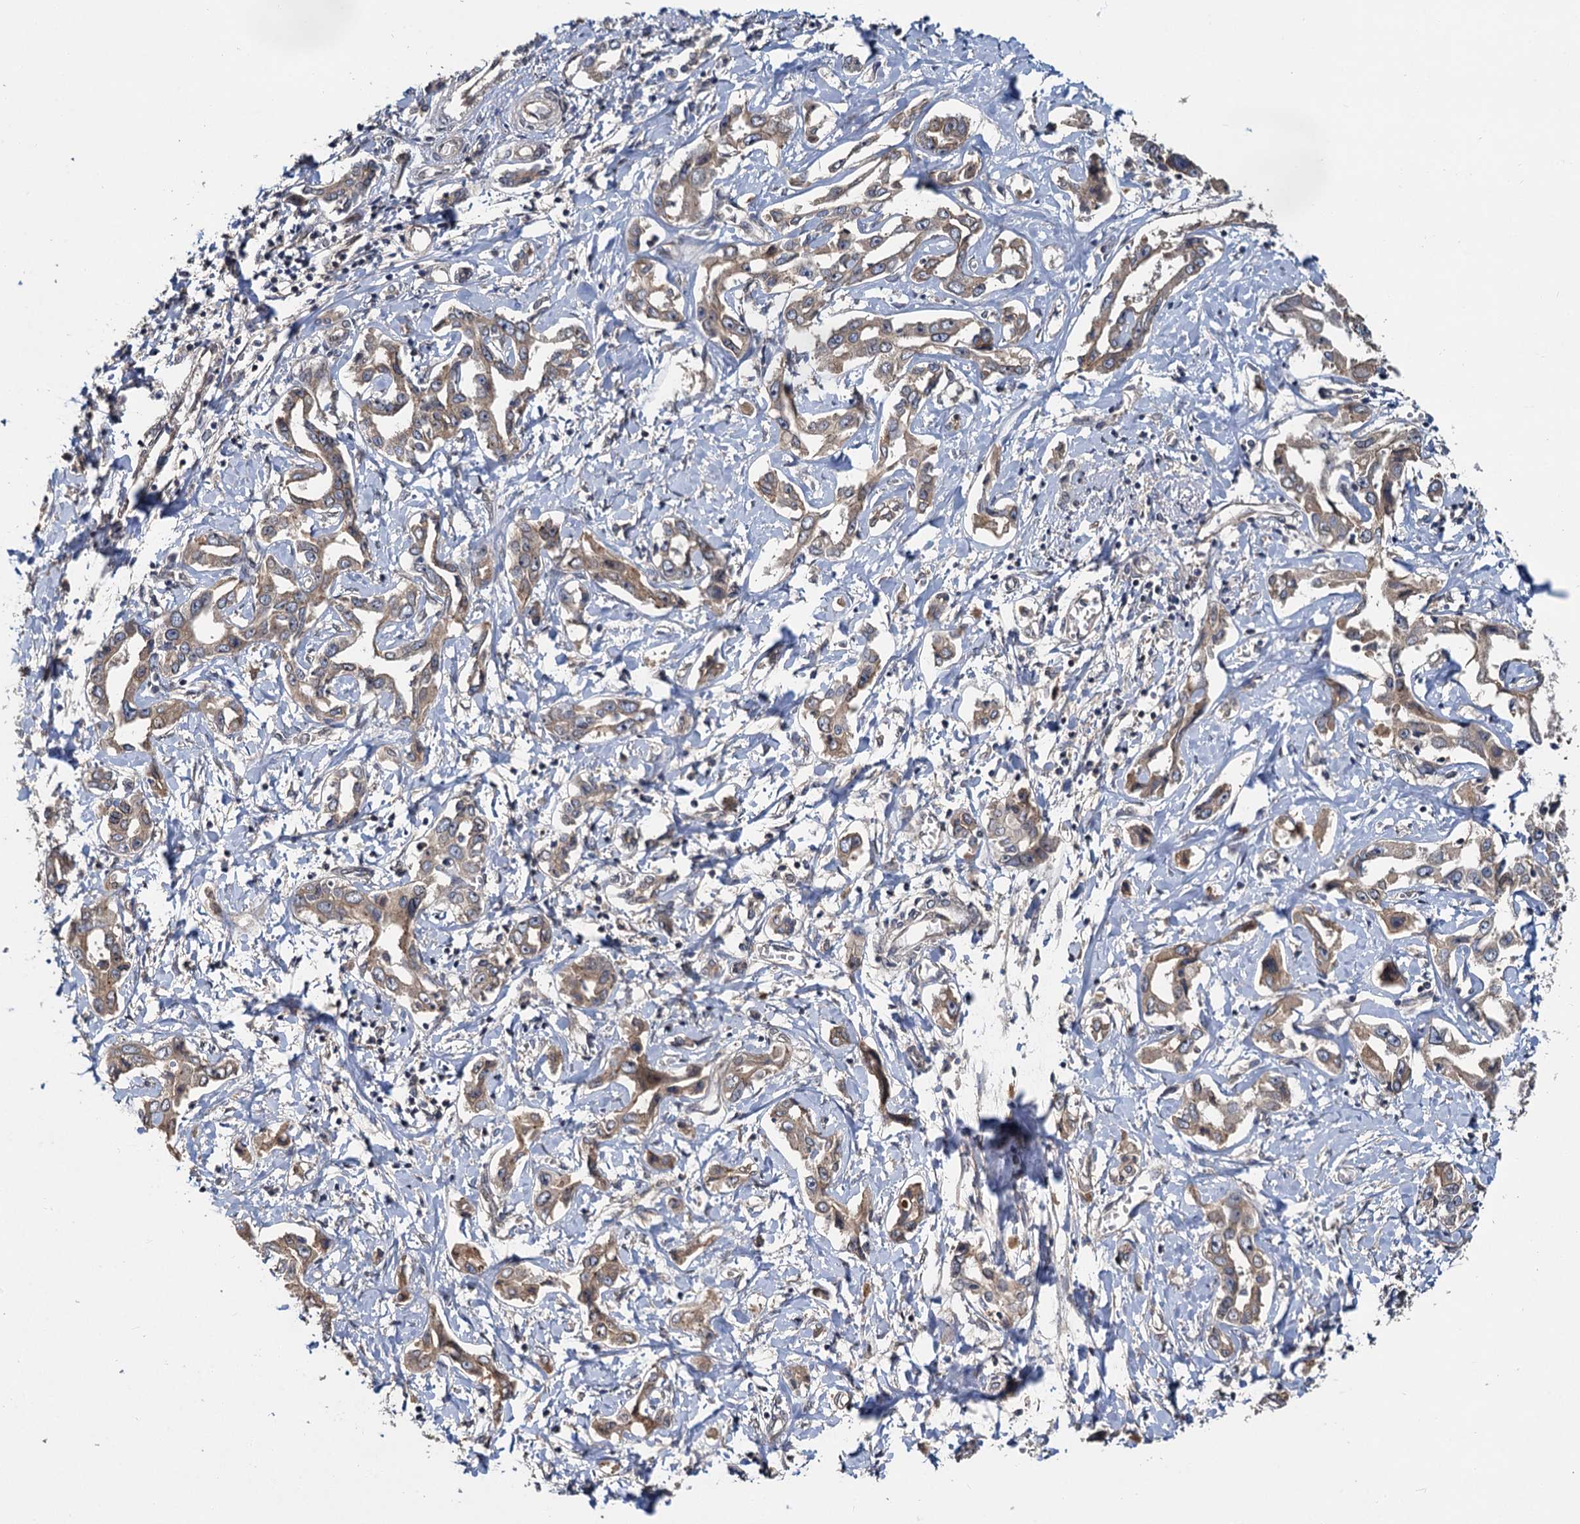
{"staining": {"intensity": "moderate", "quantity": ">75%", "location": "cytoplasmic/membranous"}, "tissue": "liver cancer", "cell_type": "Tumor cells", "image_type": "cancer", "snomed": [{"axis": "morphology", "description": "Cholangiocarcinoma"}, {"axis": "topography", "description": "Liver"}], "caption": "Liver cholangiocarcinoma stained with DAB (3,3'-diaminobenzidine) IHC exhibits medium levels of moderate cytoplasmic/membranous expression in approximately >75% of tumor cells.", "gene": "ZNF324", "patient": {"sex": "male", "age": 59}}